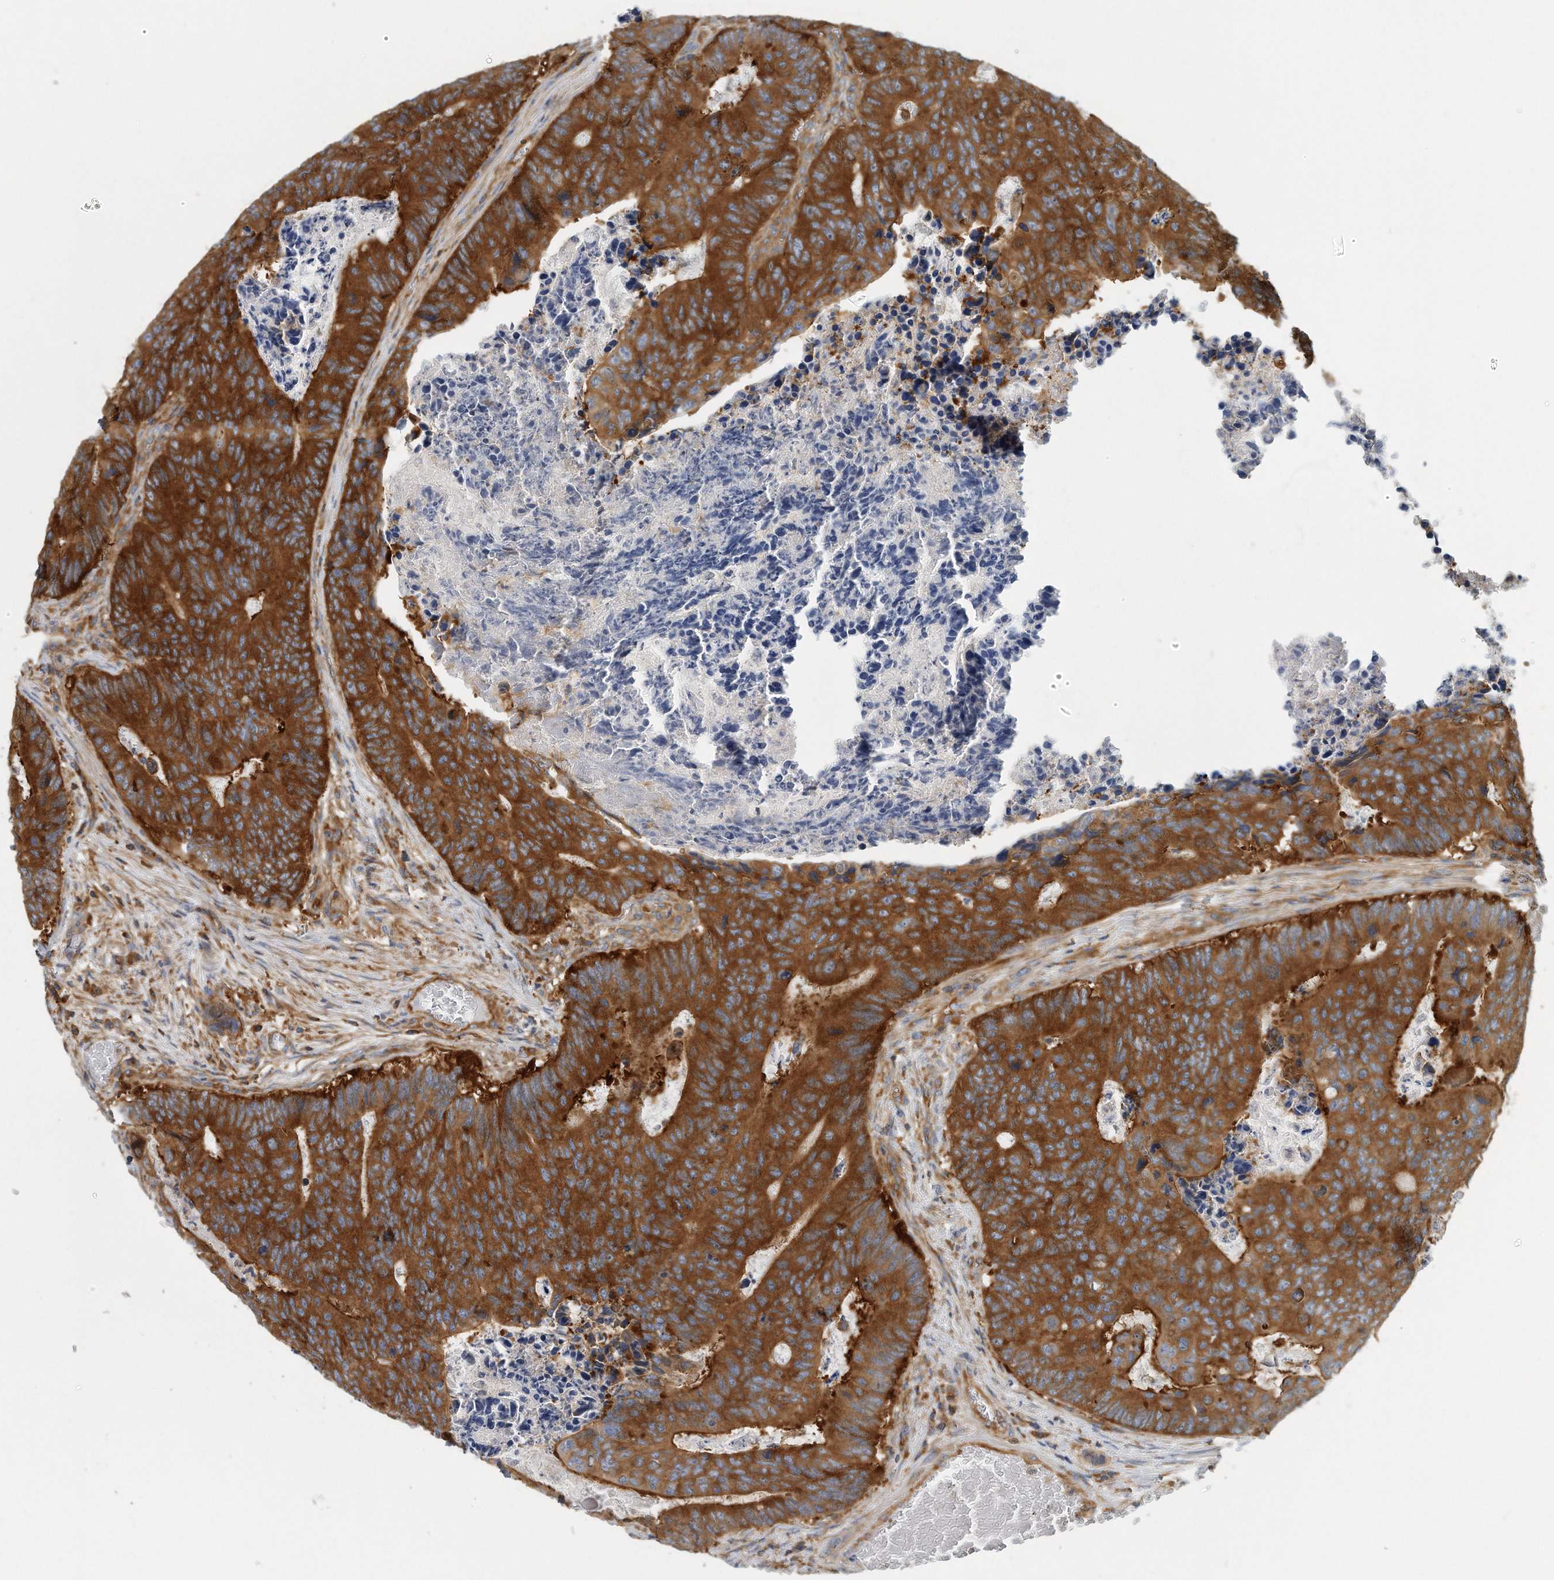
{"staining": {"intensity": "strong", "quantity": ">75%", "location": "cytoplasmic/membranous"}, "tissue": "colorectal cancer", "cell_type": "Tumor cells", "image_type": "cancer", "snomed": [{"axis": "morphology", "description": "Adenocarcinoma, NOS"}, {"axis": "topography", "description": "Colon"}], "caption": "A high amount of strong cytoplasmic/membranous expression is identified in approximately >75% of tumor cells in colorectal cancer tissue.", "gene": "EIF3I", "patient": {"sex": "male", "age": 87}}